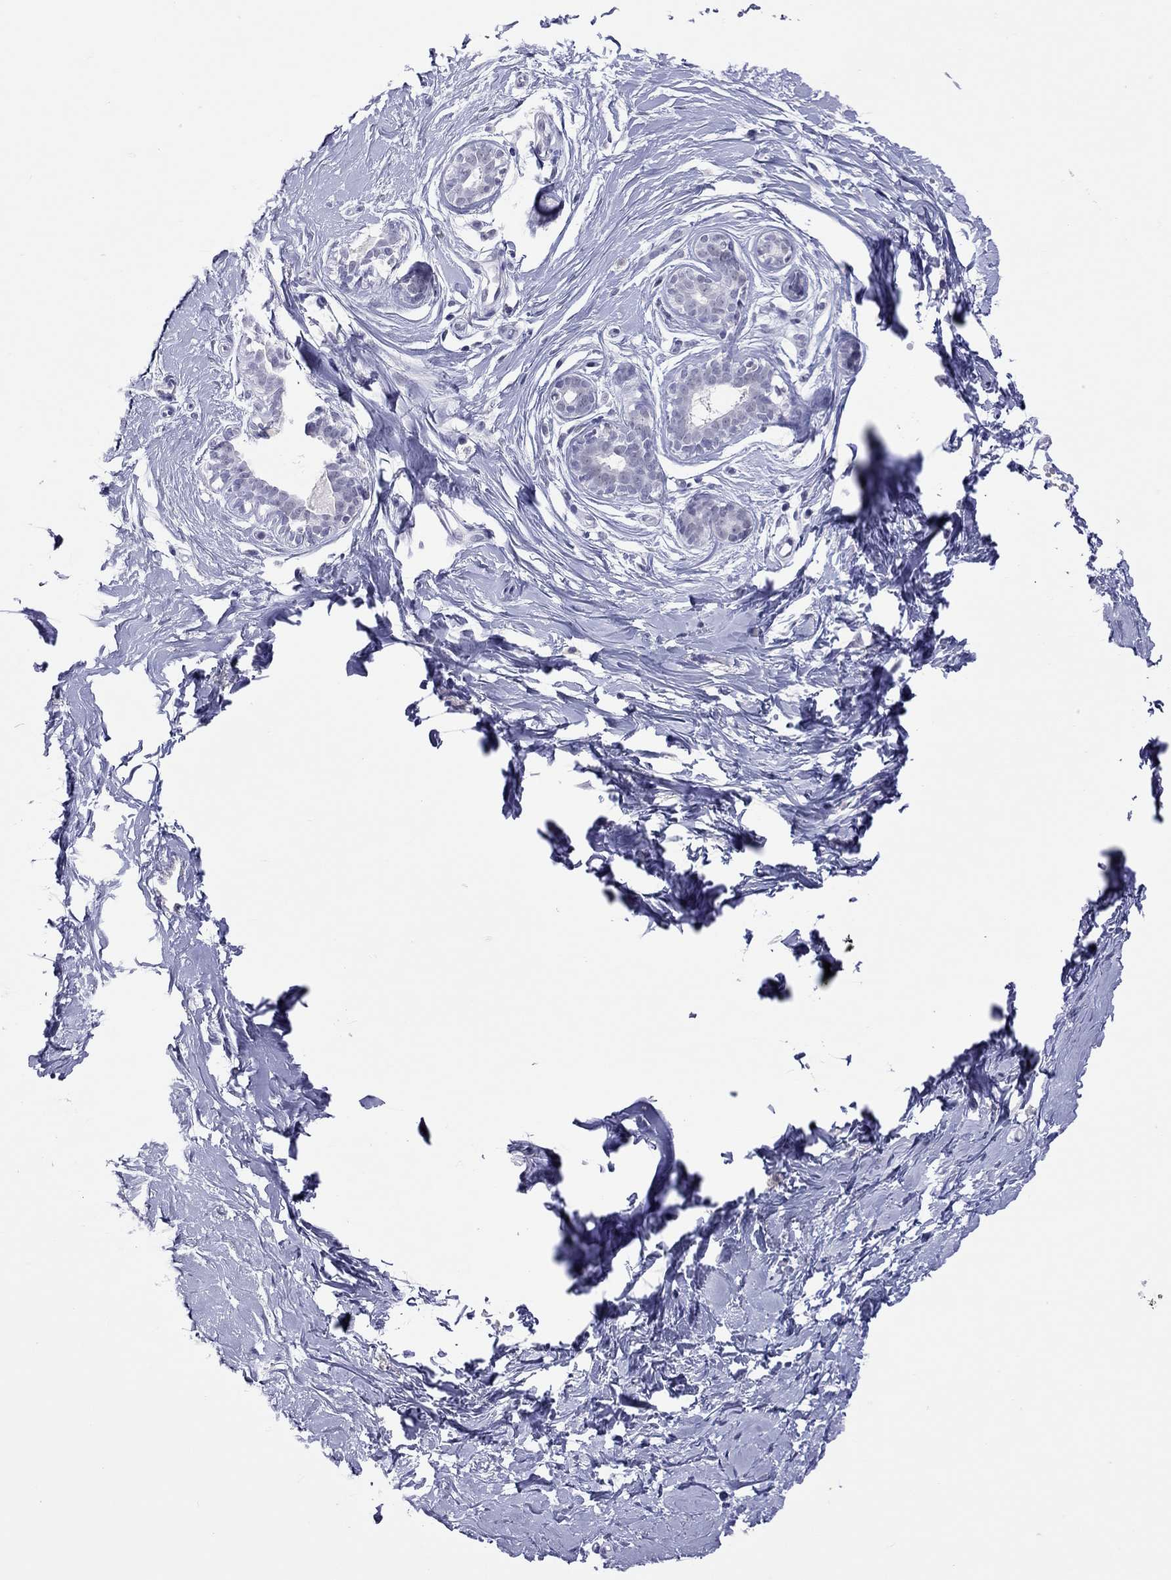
{"staining": {"intensity": "negative", "quantity": "none", "location": "none"}, "tissue": "breast", "cell_type": "Adipocytes", "image_type": "normal", "snomed": [{"axis": "morphology", "description": "Normal tissue, NOS"}, {"axis": "topography", "description": "Breast"}], "caption": "An immunohistochemistry photomicrograph of benign breast is shown. There is no staining in adipocytes of breast.", "gene": "JHY", "patient": {"sex": "female", "age": 37}}